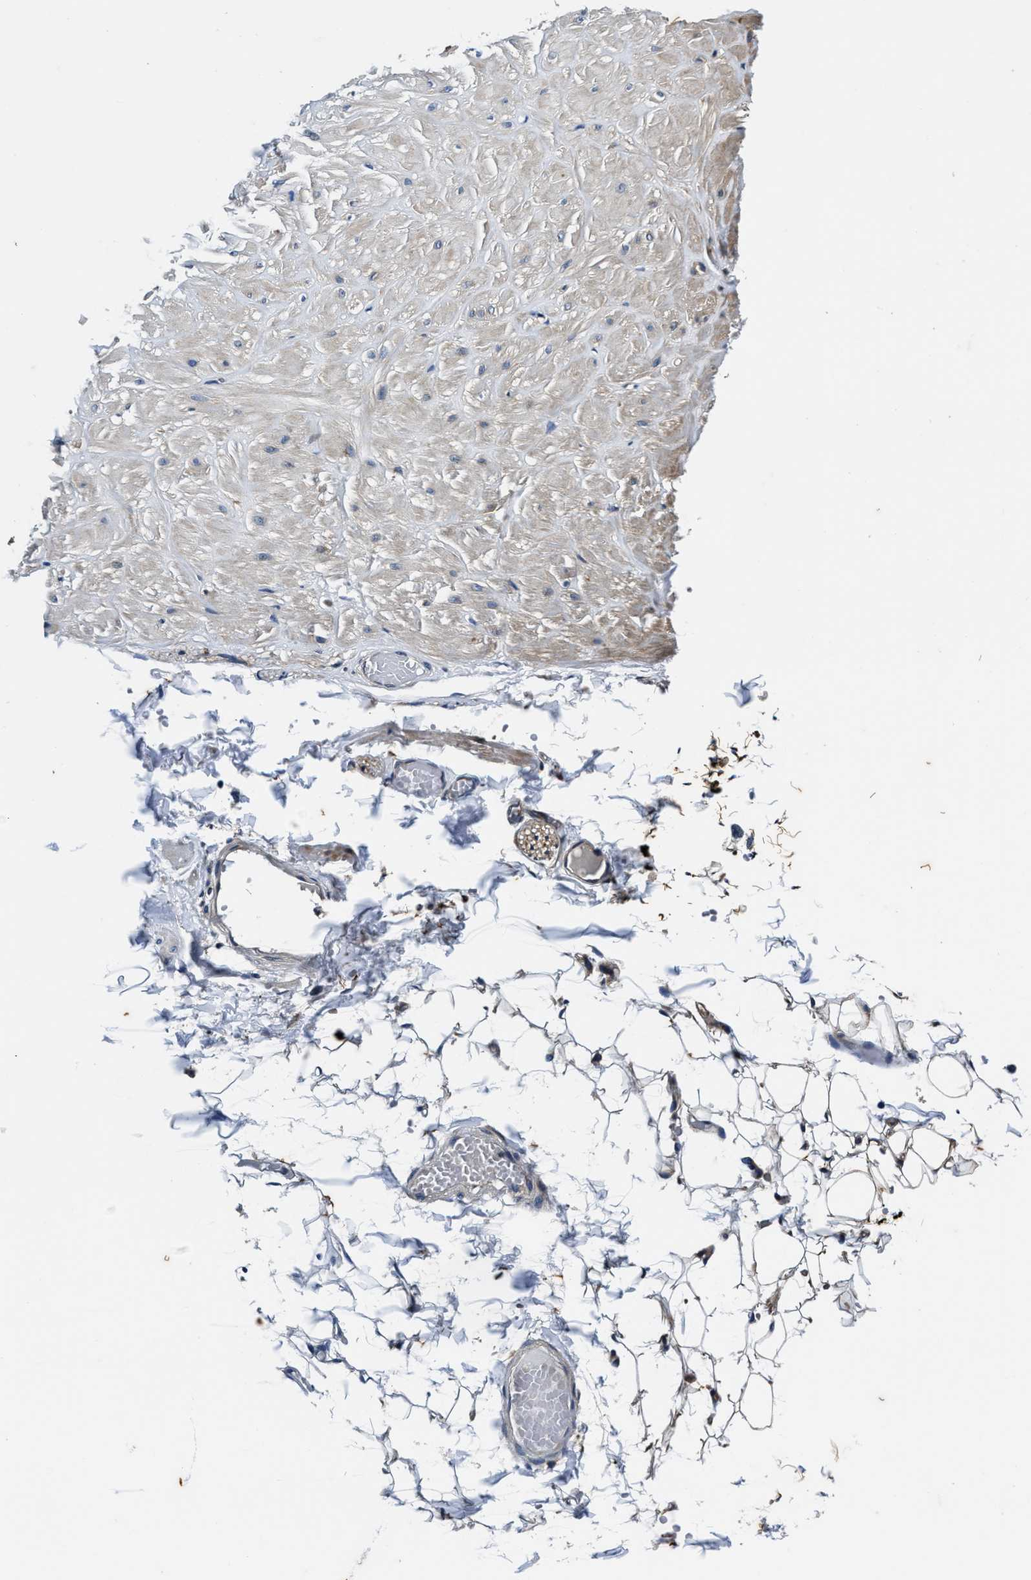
{"staining": {"intensity": "weak", "quantity": ">75%", "location": "cytoplasmic/membranous"}, "tissue": "adipose tissue", "cell_type": "Adipocytes", "image_type": "normal", "snomed": [{"axis": "morphology", "description": "Normal tissue, NOS"}, {"axis": "topography", "description": "Adipose tissue"}, {"axis": "topography", "description": "Vascular tissue"}, {"axis": "topography", "description": "Peripheral nerve tissue"}], "caption": "Brown immunohistochemical staining in normal human adipose tissue displays weak cytoplasmic/membranous staining in approximately >75% of adipocytes.", "gene": "PI4KB", "patient": {"sex": "male", "age": 25}}